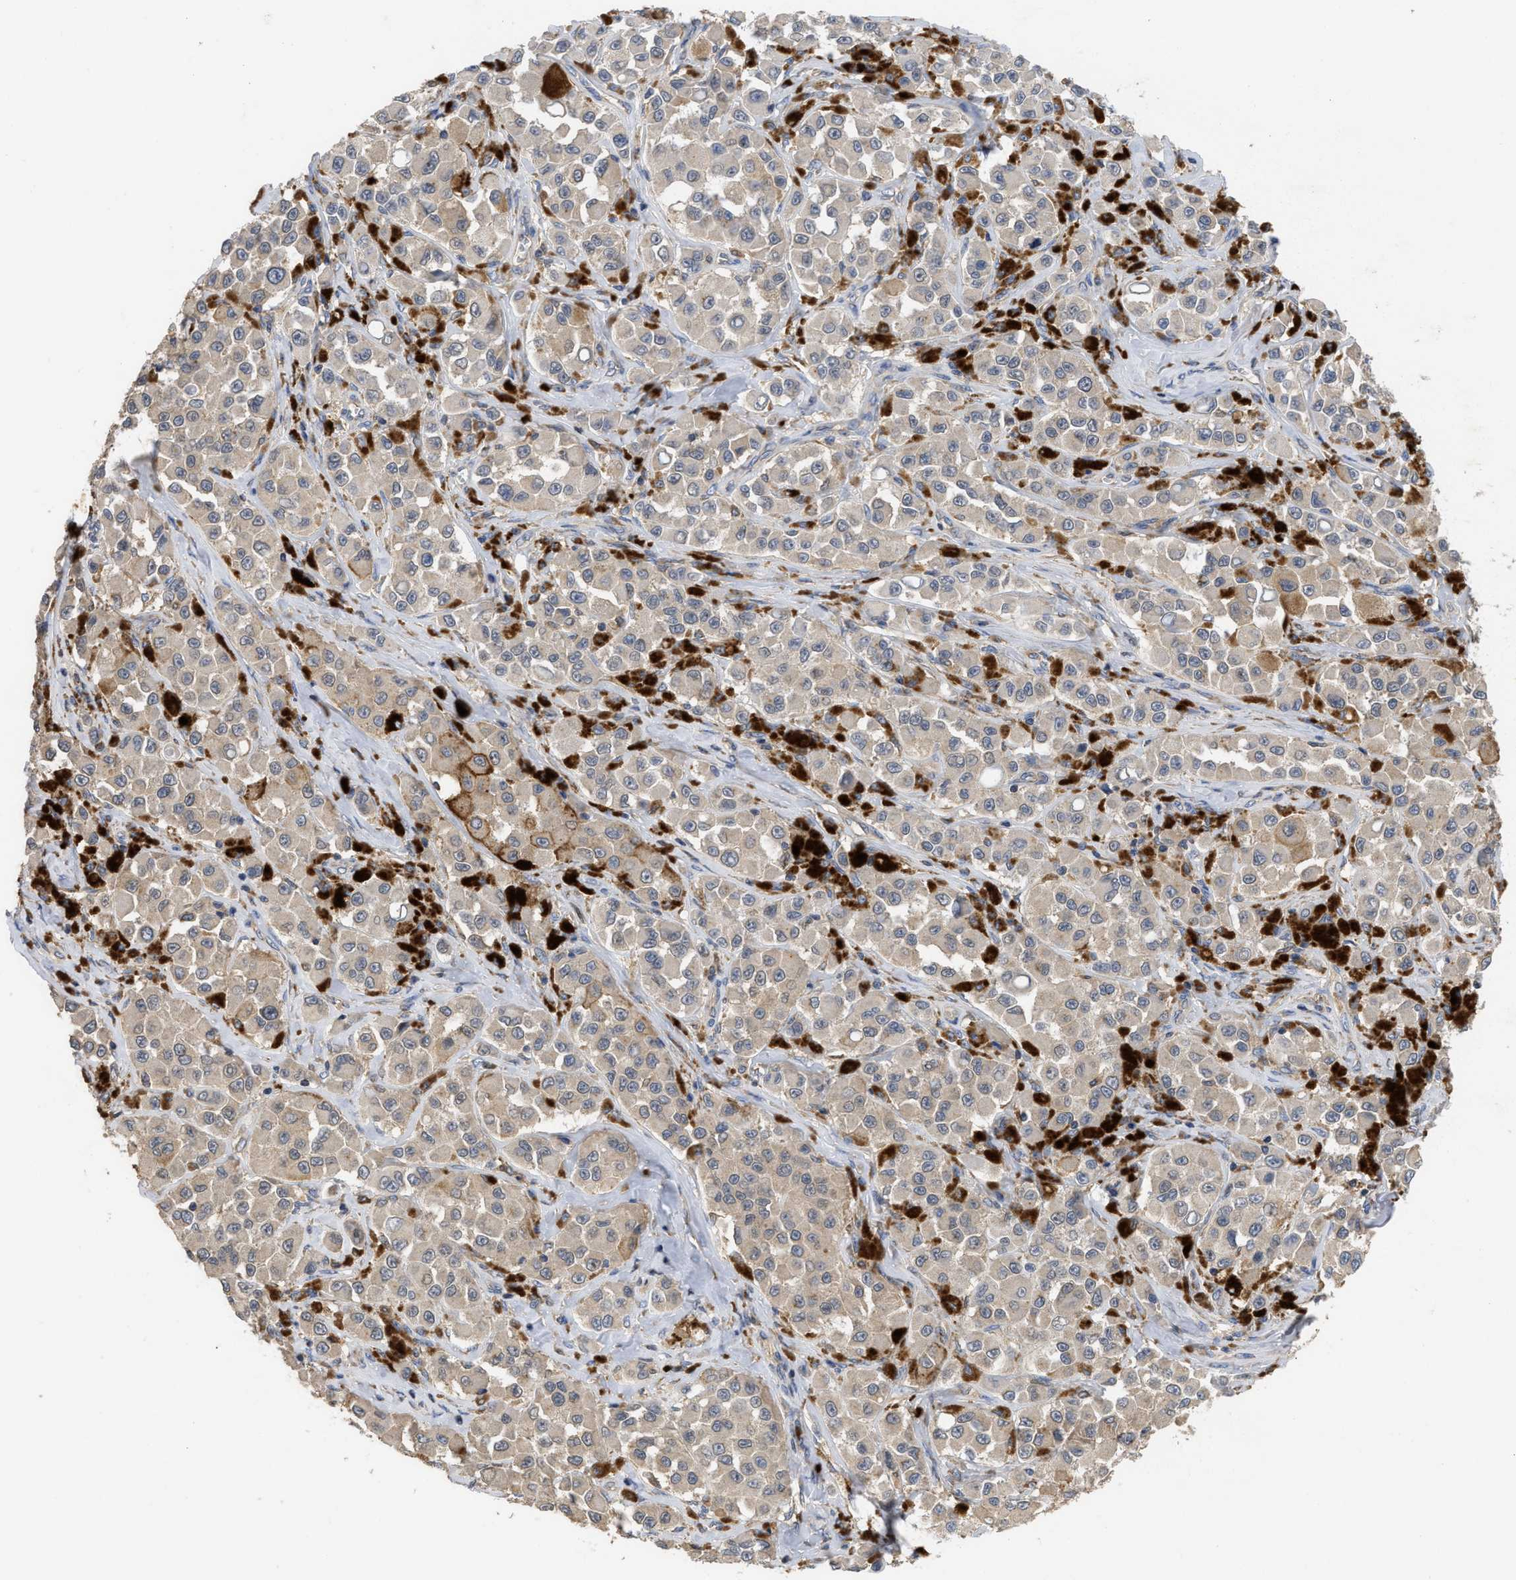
{"staining": {"intensity": "weak", "quantity": ">75%", "location": "cytoplasmic/membranous"}, "tissue": "melanoma", "cell_type": "Tumor cells", "image_type": "cancer", "snomed": [{"axis": "morphology", "description": "Malignant melanoma, NOS"}, {"axis": "topography", "description": "Skin"}], "caption": "Weak cytoplasmic/membranous protein expression is identified in approximately >75% of tumor cells in melanoma.", "gene": "RNF216", "patient": {"sex": "male", "age": 84}}